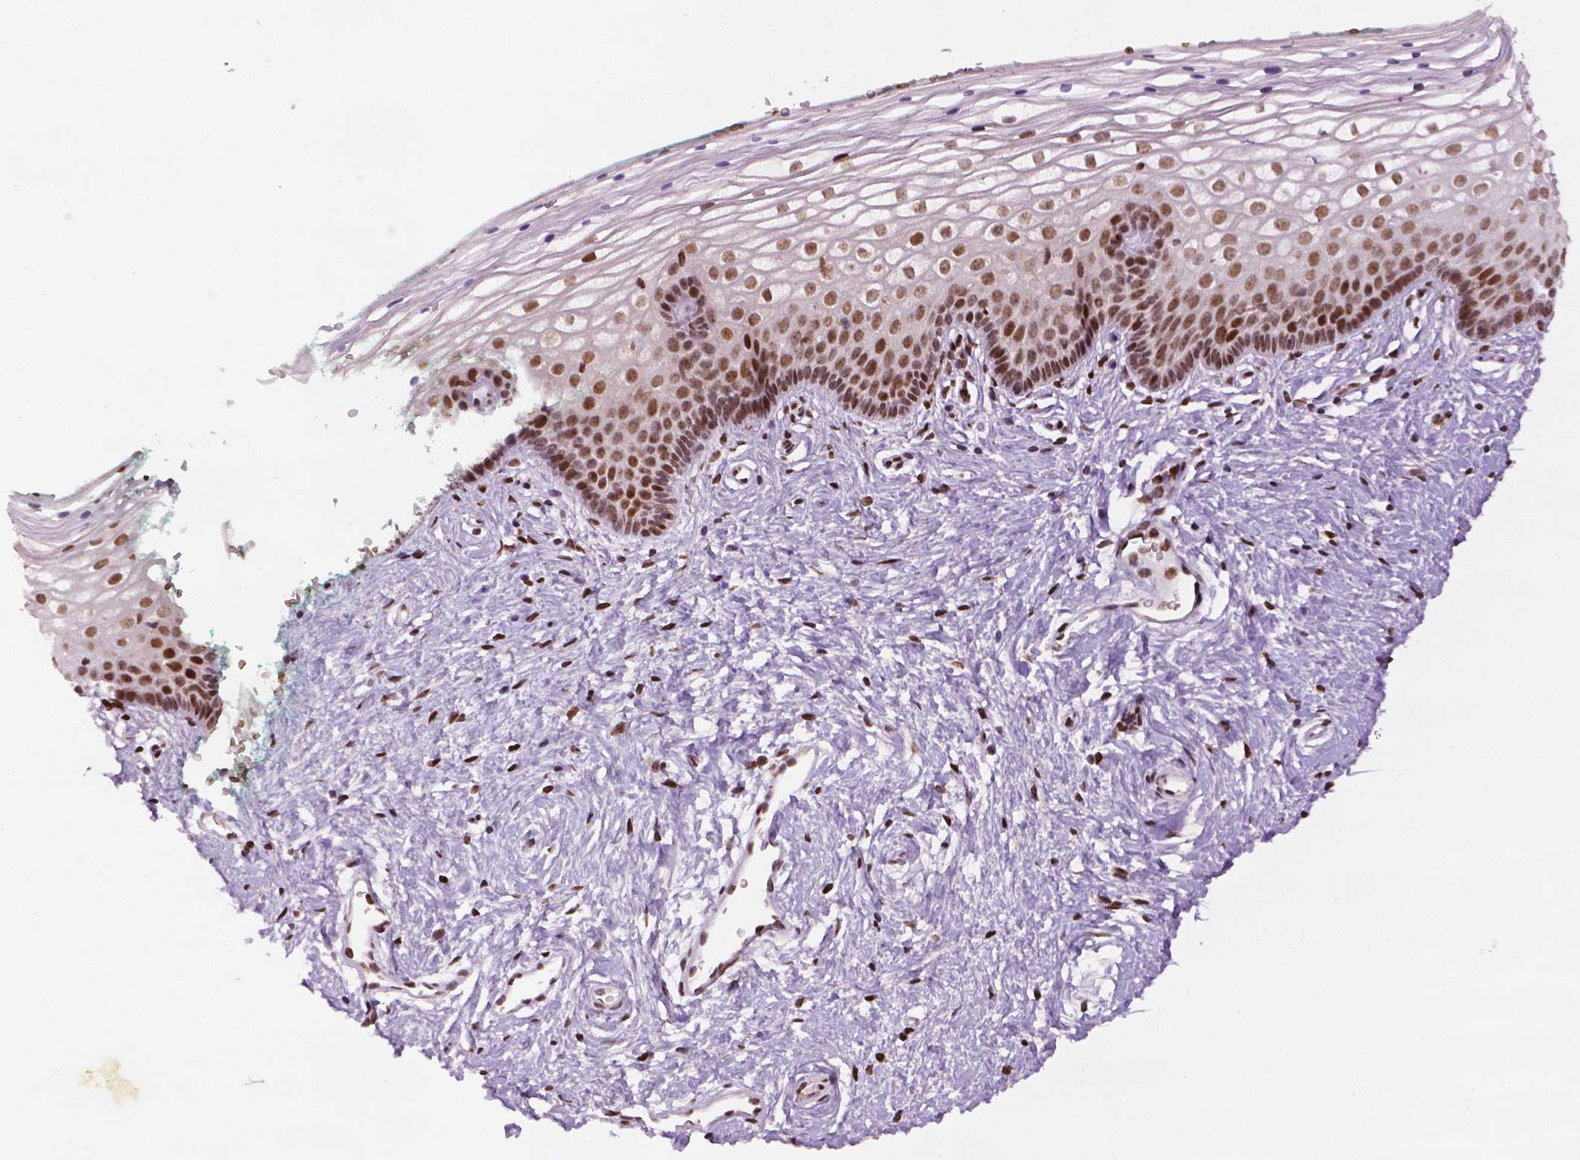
{"staining": {"intensity": "moderate", "quantity": ">75%", "location": "nuclear"}, "tissue": "vagina", "cell_type": "Squamous epithelial cells", "image_type": "normal", "snomed": [{"axis": "morphology", "description": "Normal tissue, NOS"}, {"axis": "topography", "description": "Vagina"}], "caption": "Moderate nuclear positivity is present in about >75% of squamous epithelial cells in benign vagina. (DAB IHC with brightfield microscopy, high magnification).", "gene": "ZNF41", "patient": {"sex": "female", "age": 36}}